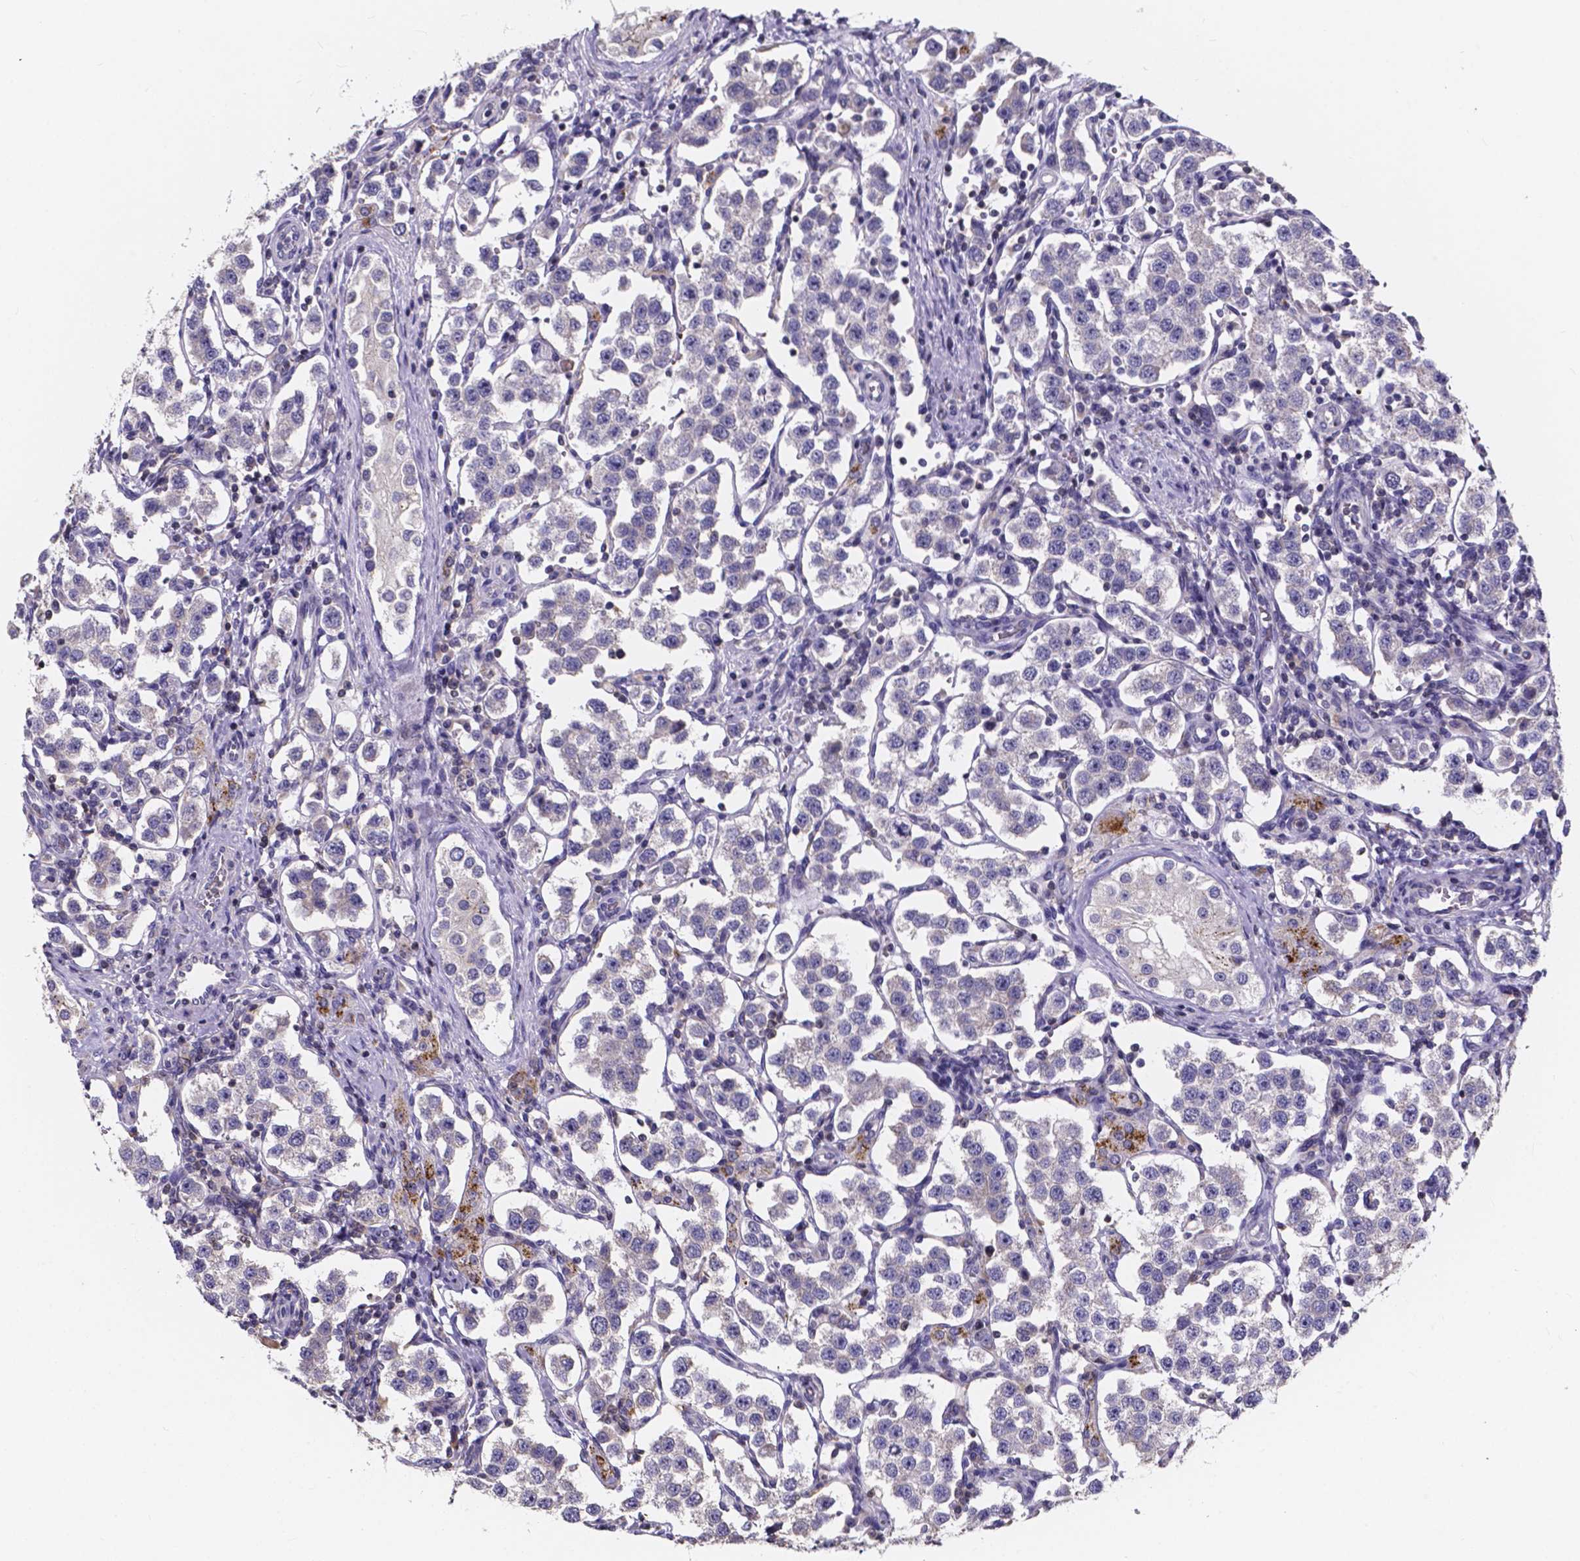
{"staining": {"intensity": "negative", "quantity": "none", "location": "none"}, "tissue": "testis cancer", "cell_type": "Tumor cells", "image_type": "cancer", "snomed": [{"axis": "morphology", "description": "Seminoma, NOS"}, {"axis": "topography", "description": "Testis"}], "caption": "This histopathology image is of seminoma (testis) stained with immunohistochemistry (IHC) to label a protein in brown with the nuclei are counter-stained blue. There is no staining in tumor cells.", "gene": "THEMIS", "patient": {"sex": "male", "age": 37}}